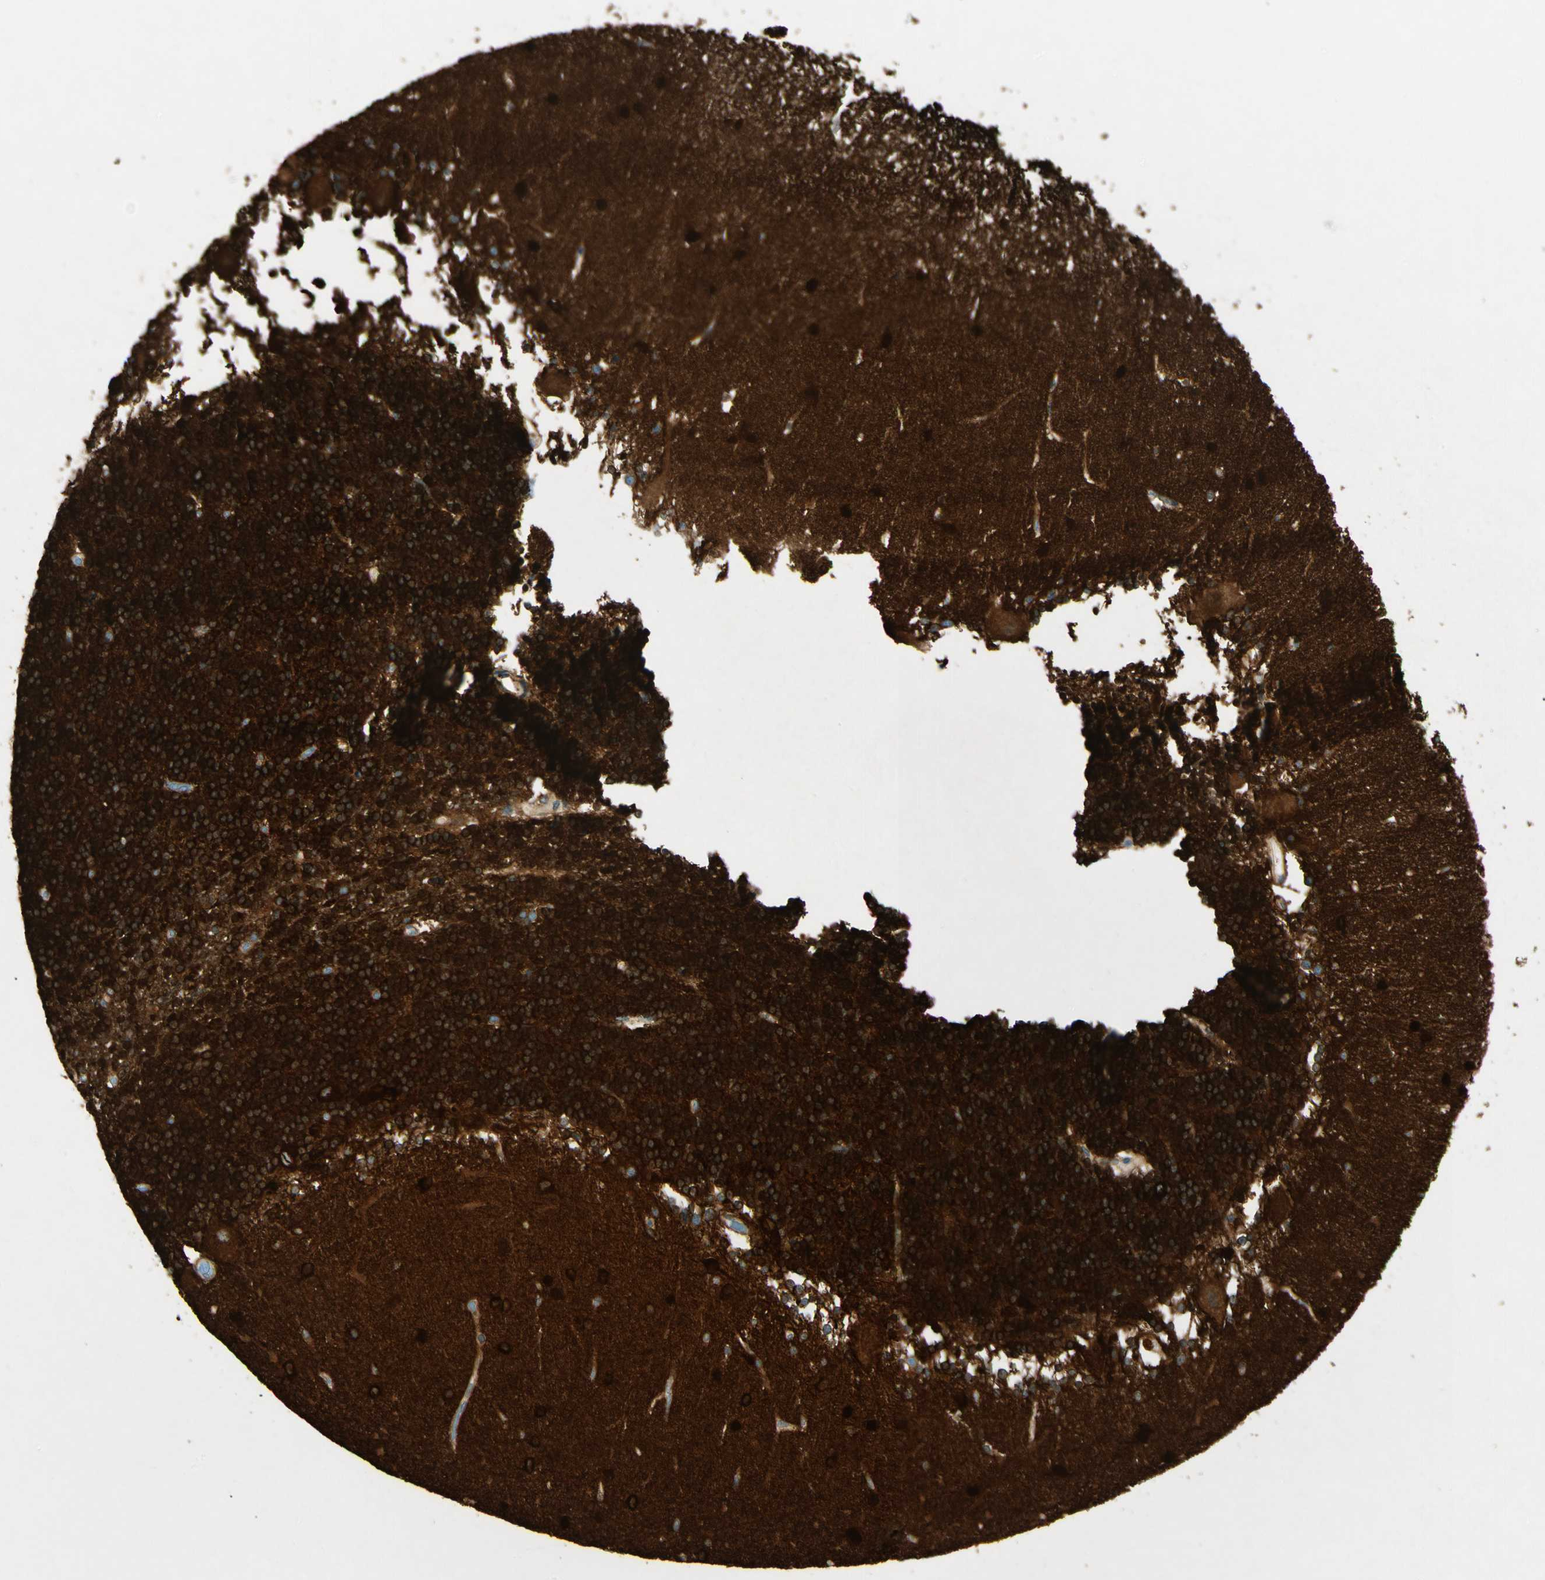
{"staining": {"intensity": "strong", "quantity": ">75%", "location": "cytoplasmic/membranous"}, "tissue": "cerebellum", "cell_type": "Cells in granular layer", "image_type": "normal", "snomed": [{"axis": "morphology", "description": "Normal tissue, NOS"}, {"axis": "topography", "description": "Cerebellum"}], "caption": "The histopathology image demonstrates immunohistochemical staining of unremarkable cerebellum. There is strong cytoplasmic/membranous positivity is present in about >75% of cells in granular layer.", "gene": "AMPH", "patient": {"sex": "female", "age": 54}}